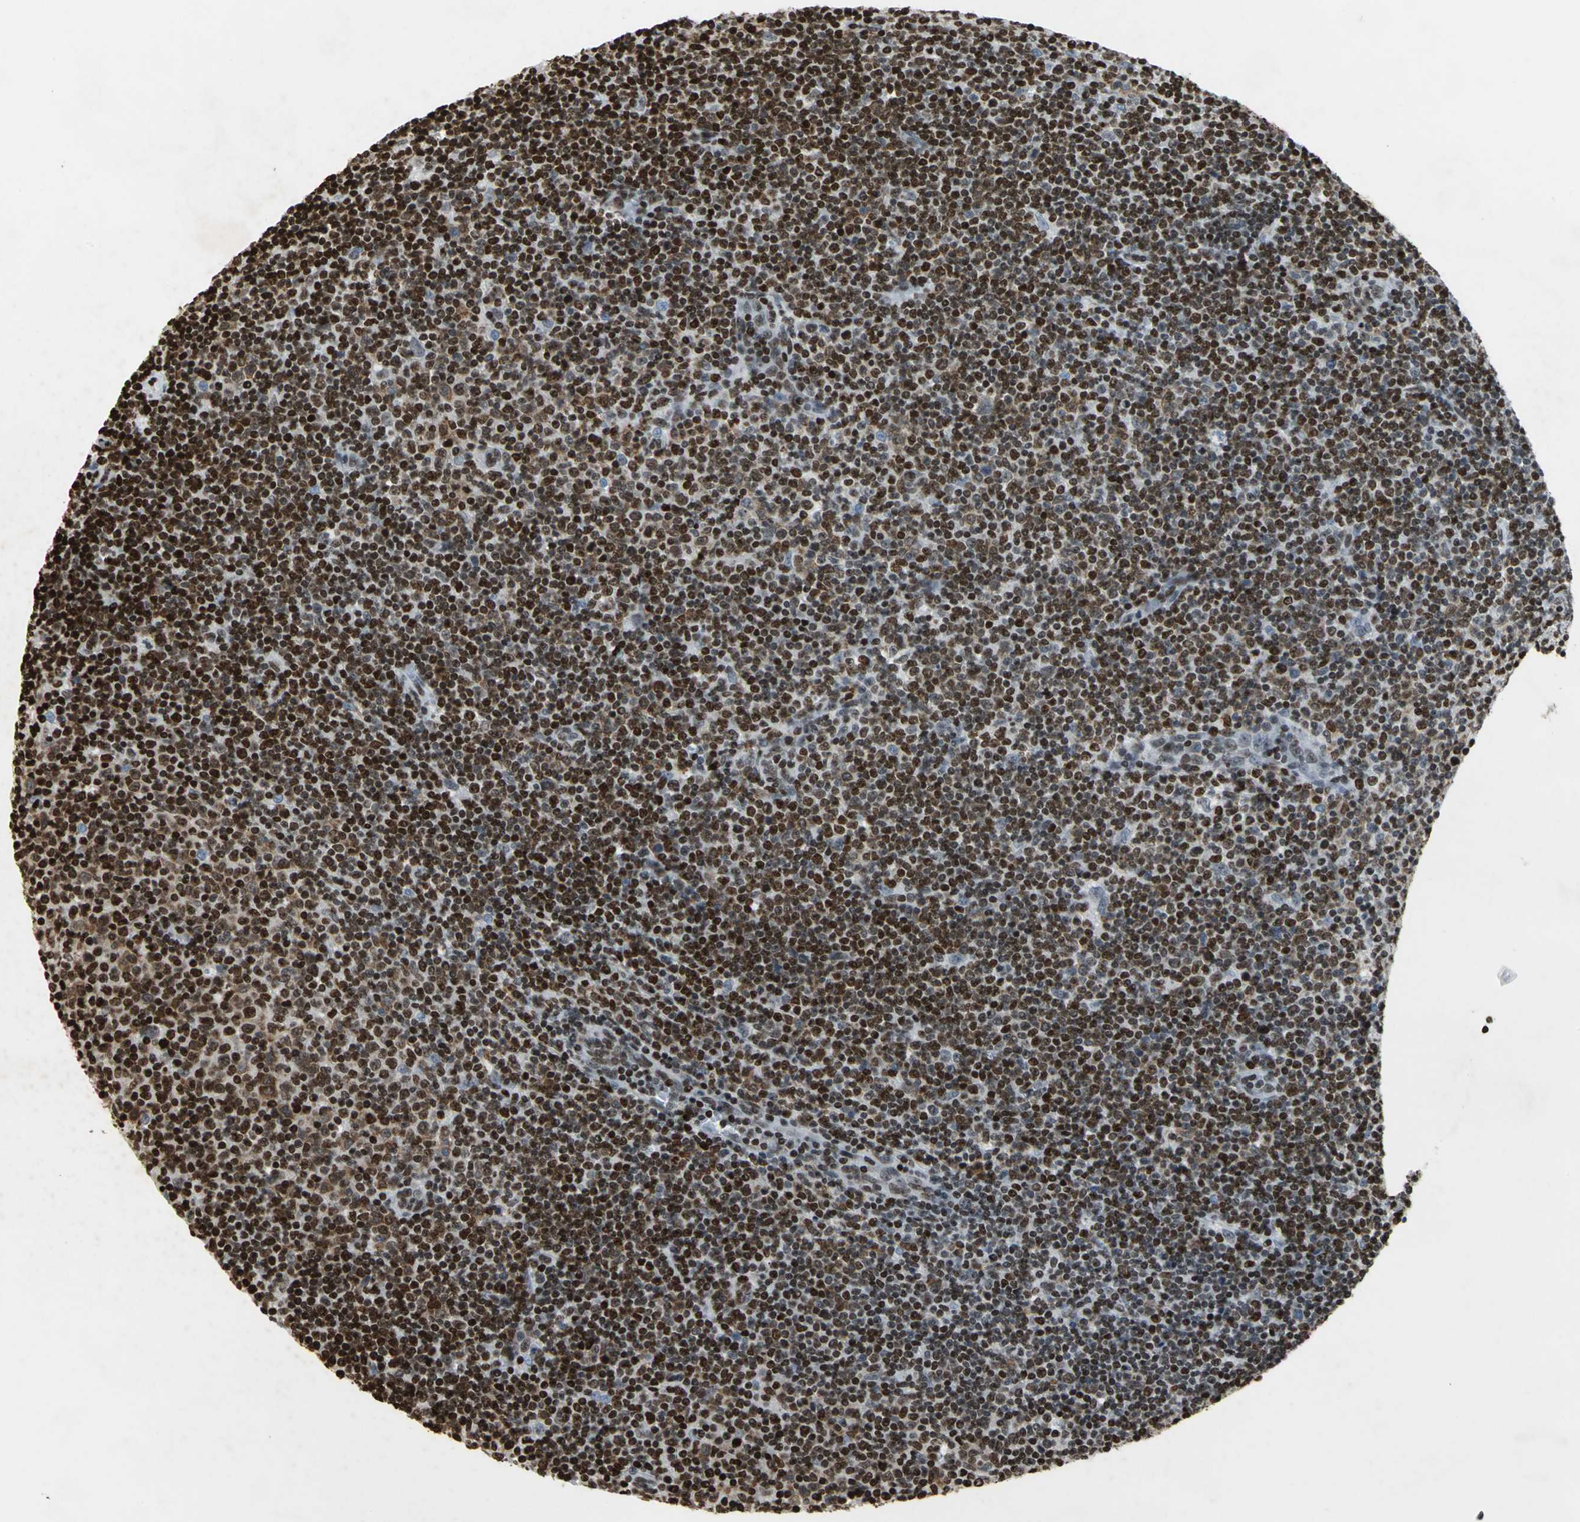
{"staining": {"intensity": "strong", "quantity": ">75%", "location": "nuclear"}, "tissue": "lymphoma", "cell_type": "Tumor cells", "image_type": "cancer", "snomed": [{"axis": "morphology", "description": "Malignant lymphoma, non-Hodgkin's type, Low grade"}, {"axis": "topography", "description": "Lymph node"}], "caption": "Immunohistochemical staining of human low-grade malignant lymphoma, non-Hodgkin's type exhibits high levels of strong nuclear protein positivity in about >75% of tumor cells.", "gene": "HMGB1", "patient": {"sex": "male", "age": 70}}